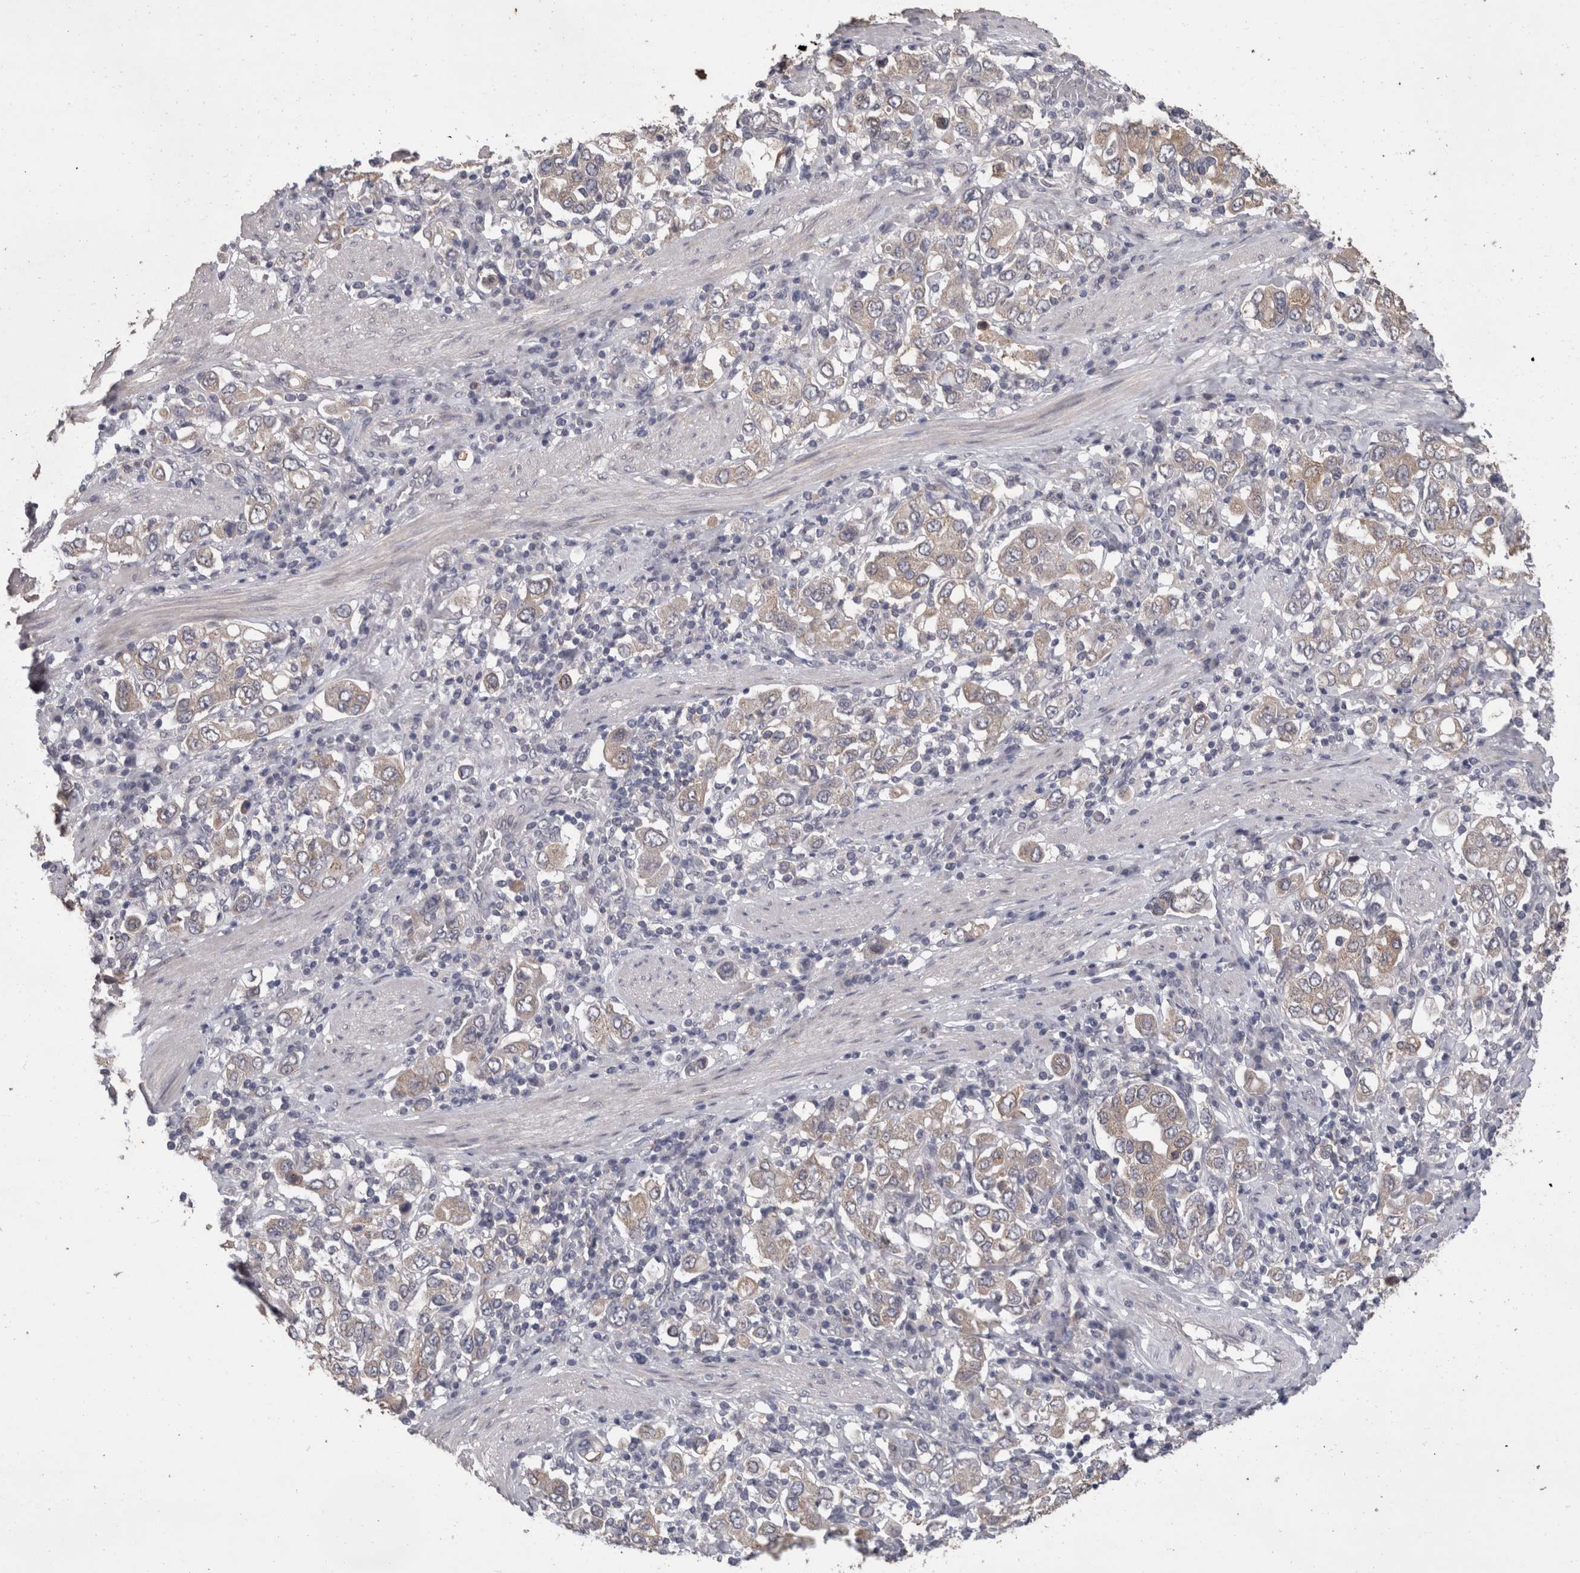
{"staining": {"intensity": "weak", "quantity": "25%-75%", "location": "cytoplasmic/membranous"}, "tissue": "stomach cancer", "cell_type": "Tumor cells", "image_type": "cancer", "snomed": [{"axis": "morphology", "description": "Adenocarcinoma, NOS"}, {"axis": "topography", "description": "Stomach, upper"}], "caption": "Stomach cancer (adenocarcinoma) was stained to show a protein in brown. There is low levels of weak cytoplasmic/membranous expression in about 25%-75% of tumor cells. (Brightfield microscopy of DAB IHC at high magnification).", "gene": "FHOD3", "patient": {"sex": "male", "age": 62}}